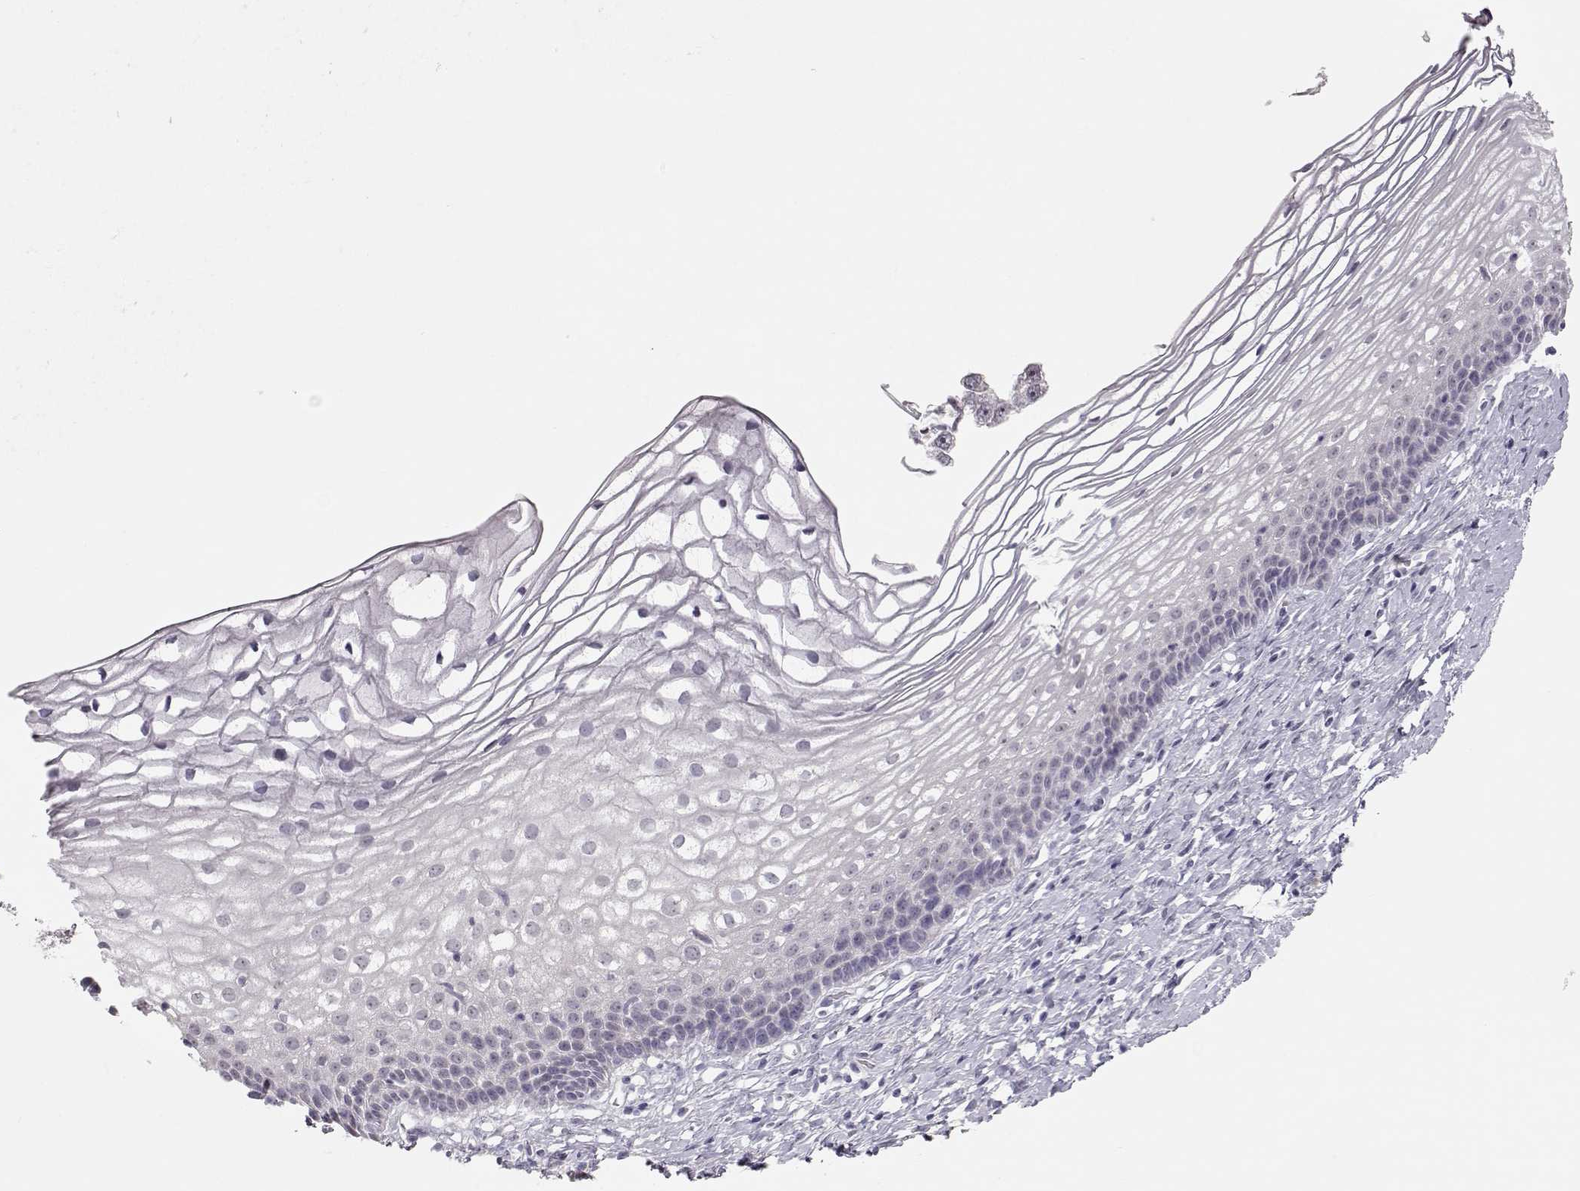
{"staining": {"intensity": "negative", "quantity": "none", "location": "none"}, "tissue": "cervix", "cell_type": "Glandular cells", "image_type": "normal", "snomed": [{"axis": "morphology", "description": "Normal tissue, NOS"}, {"axis": "topography", "description": "Cervix"}], "caption": "Glandular cells are negative for protein expression in unremarkable human cervix. (IHC, brightfield microscopy, high magnification).", "gene": "FAM205A", "patient": {"sex": "female", "age": 39}}